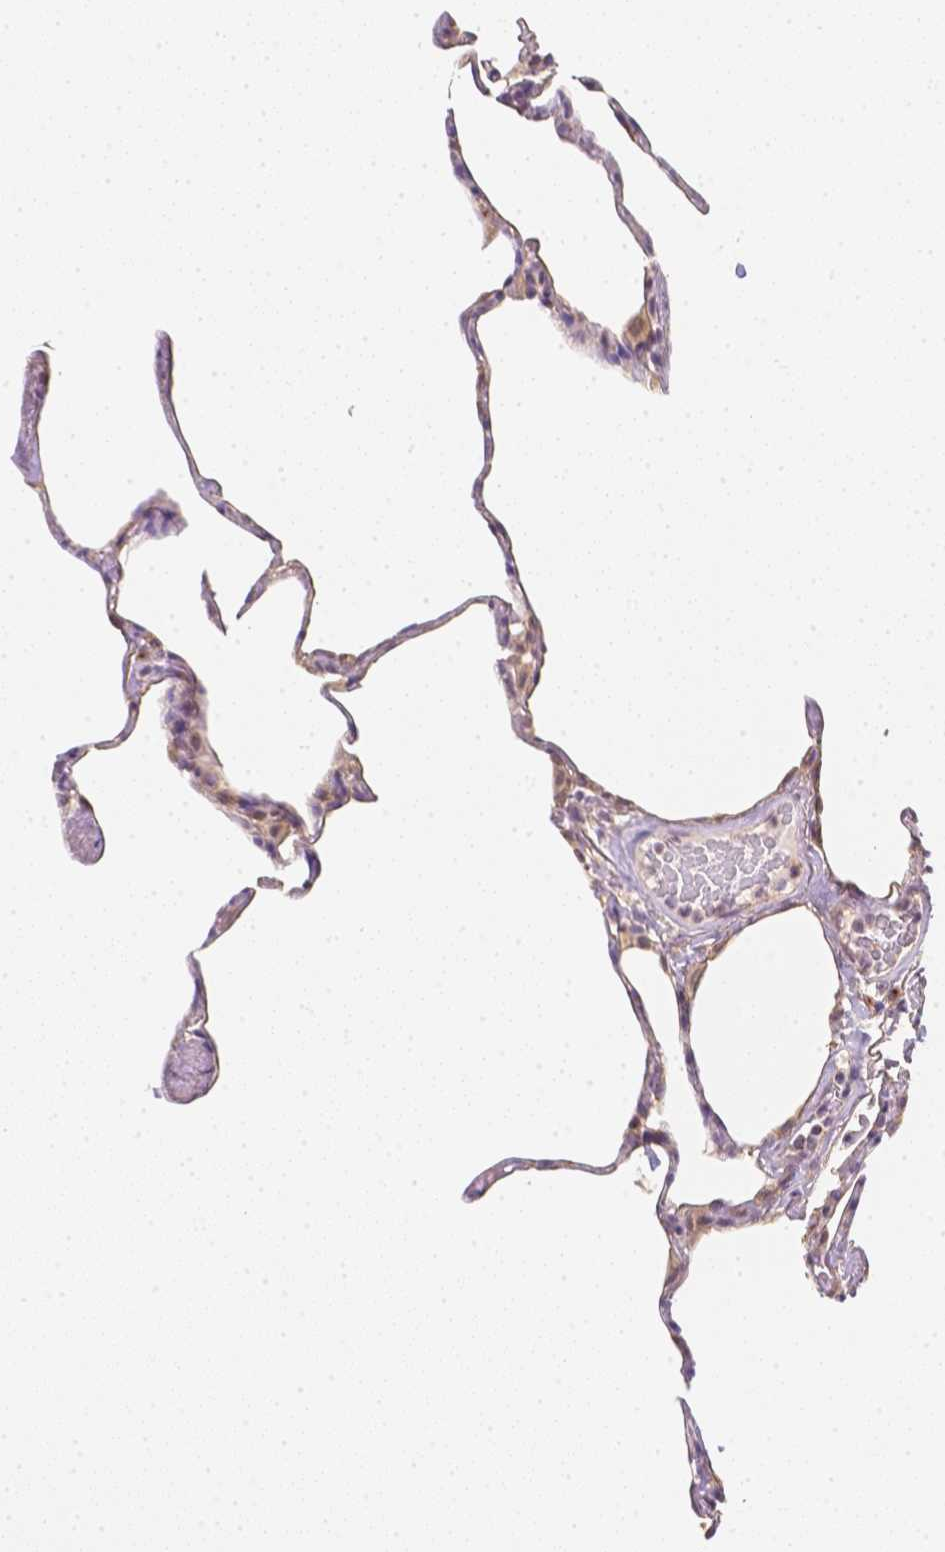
{"staining": {"intensity": "negative", "quantity": "none", "location": "none"}, "tissue": "lung", "cell_type": "Alveolar cells", "image_type": "normal", "snomed": [{"axis": "morphology", "description": "Normal tissue, NOS"}, {"axis": "topography", "description": "Lung"}], "caption": "Human lung stained for a protein using IHC reveals no staining in alveolar cells.", "gene": "C10orf67", "patient": {"sex": "male", "age": 65}}